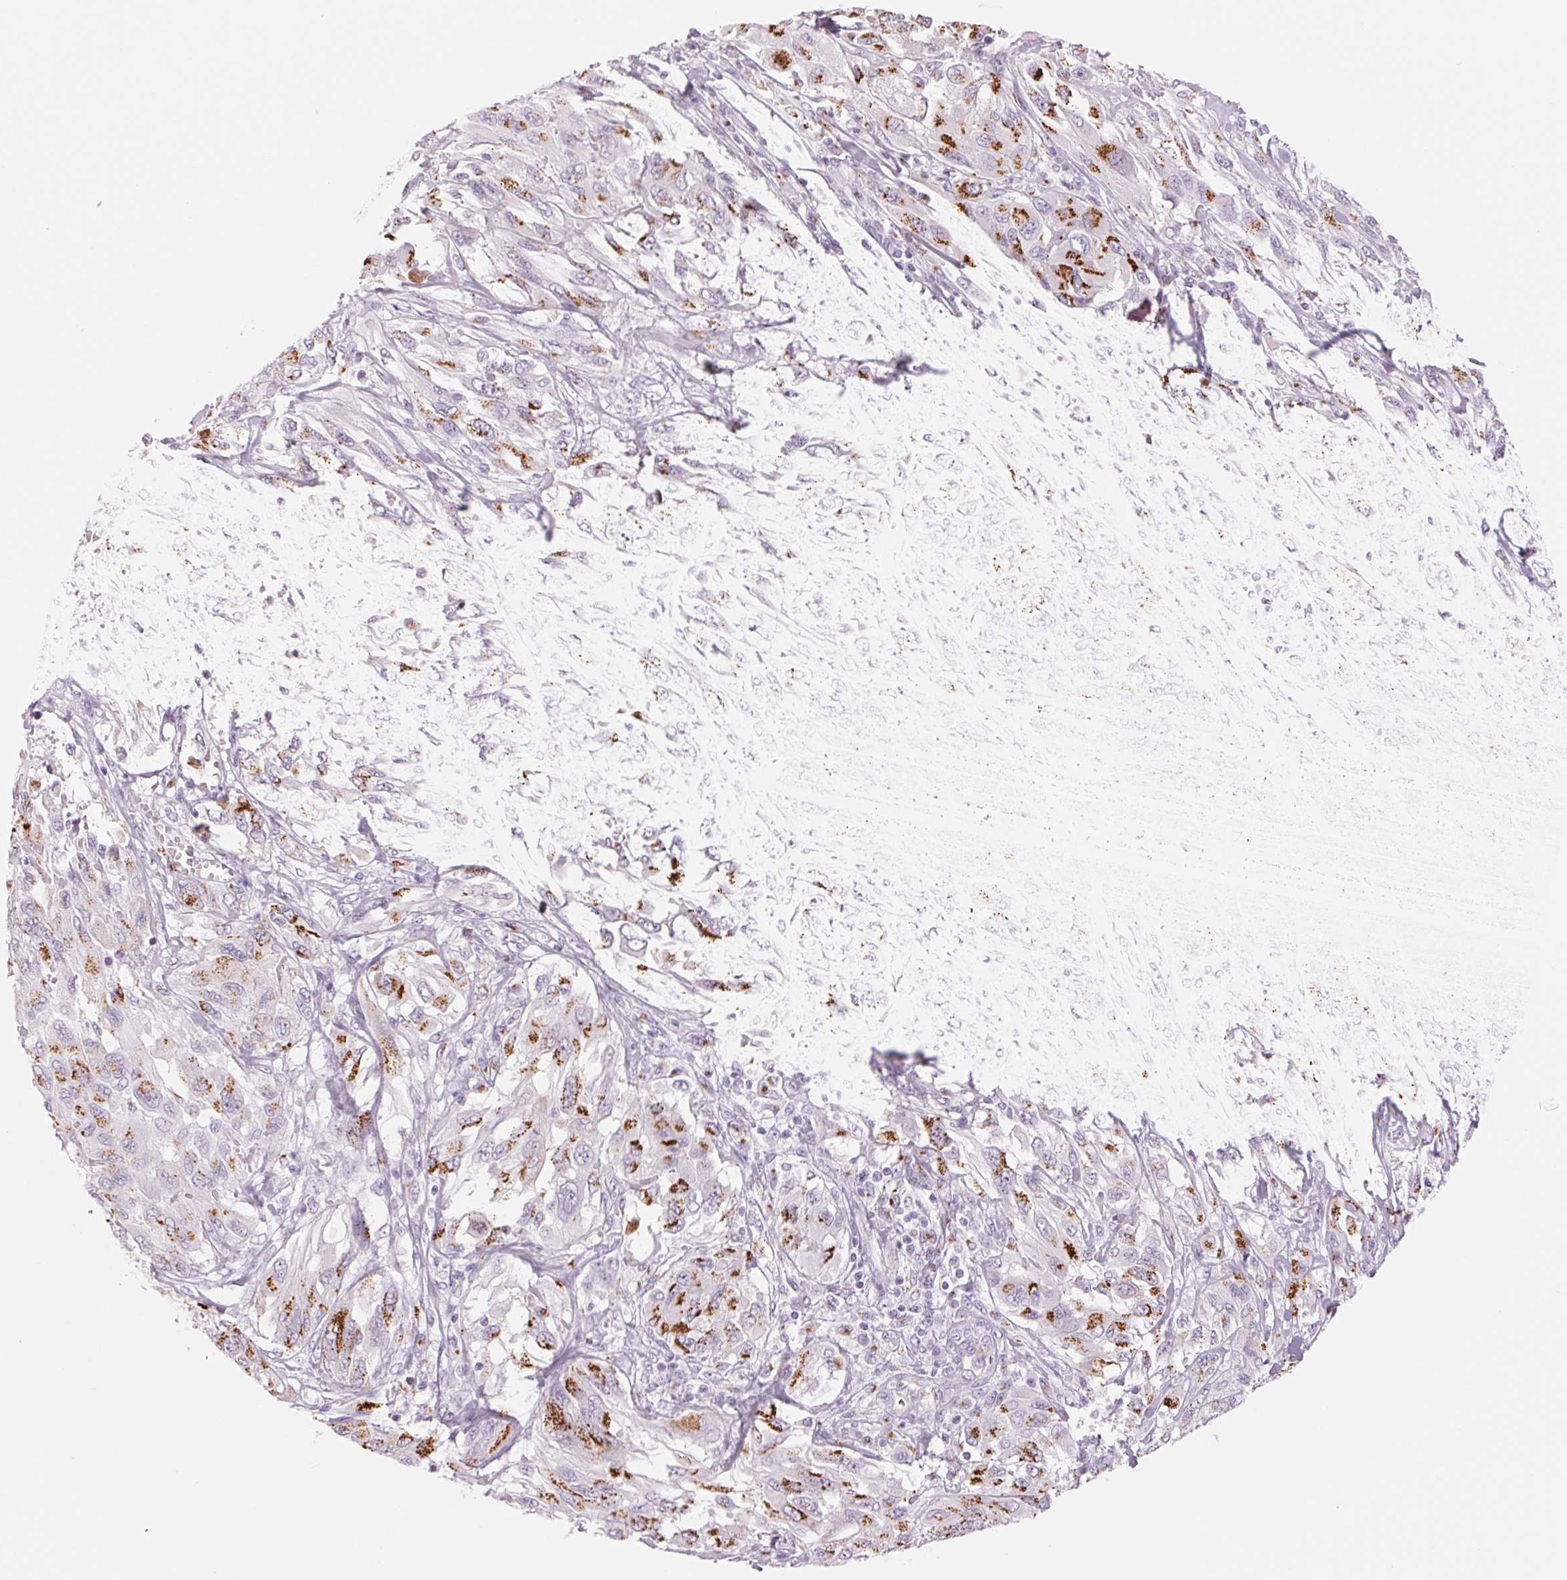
{"staining": {"intensity": "strong", "quantity": ">75%", "location": "cytoplasmic/membranous"}, "tissue": "melanoma", "cell_type": "Tumor cells", "image_type": "cancer", "snomed": [{"axis": "morphology", "description": "Malignant melanoma, NOS"}, {"axis": "topography", "description": "Skin"}], "caption": "Malignant melanoma stained with a brown dye exhibits strong cytoplasmic/membranous positive positivity in approximately >75% of tumor cells.", "gene": "GALNT7", "patient": {"sex": "female", "age": 91}}